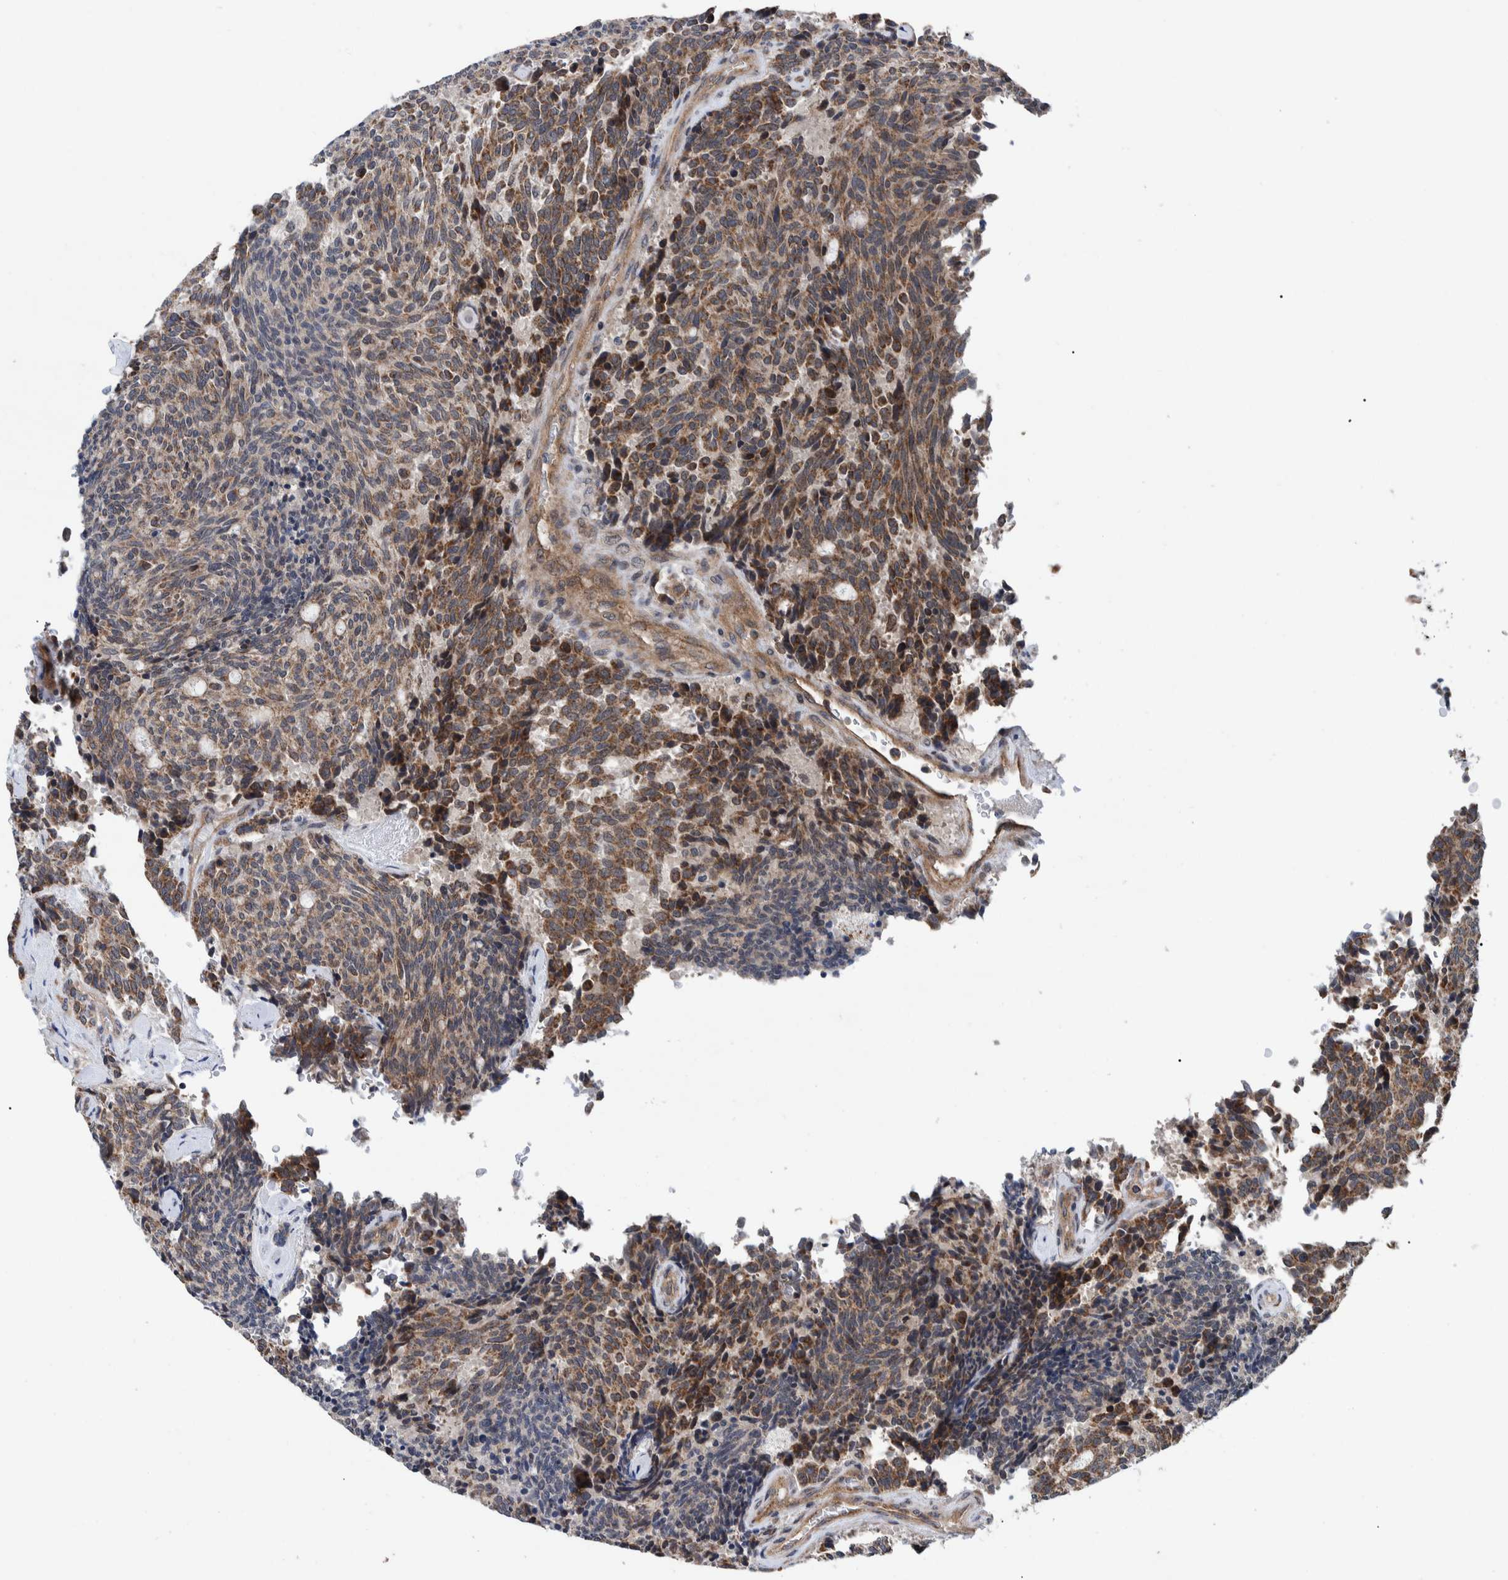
{"staining": {"intensity": "moderate", "quantity": ">75%", "location": "cytoplasmic/membranous"}, "tissue": "carcinoid", "cell_type": "Tumor cells", "image_type": "cancer", "snomed": [{"axis": "morphology", "description": "Carcinoid, malignant, NOS"}, {"axis": "topography", "description": "Pancreas"}], "caption": "Immunohistochemical staining of human carcinoid exhibits medium levels of moderate cytoplasmic/membranous positivity in approximately >75% of tumor cells.", "gene": "MRPS7", "patient": {"sex": "female", "age": 54}}